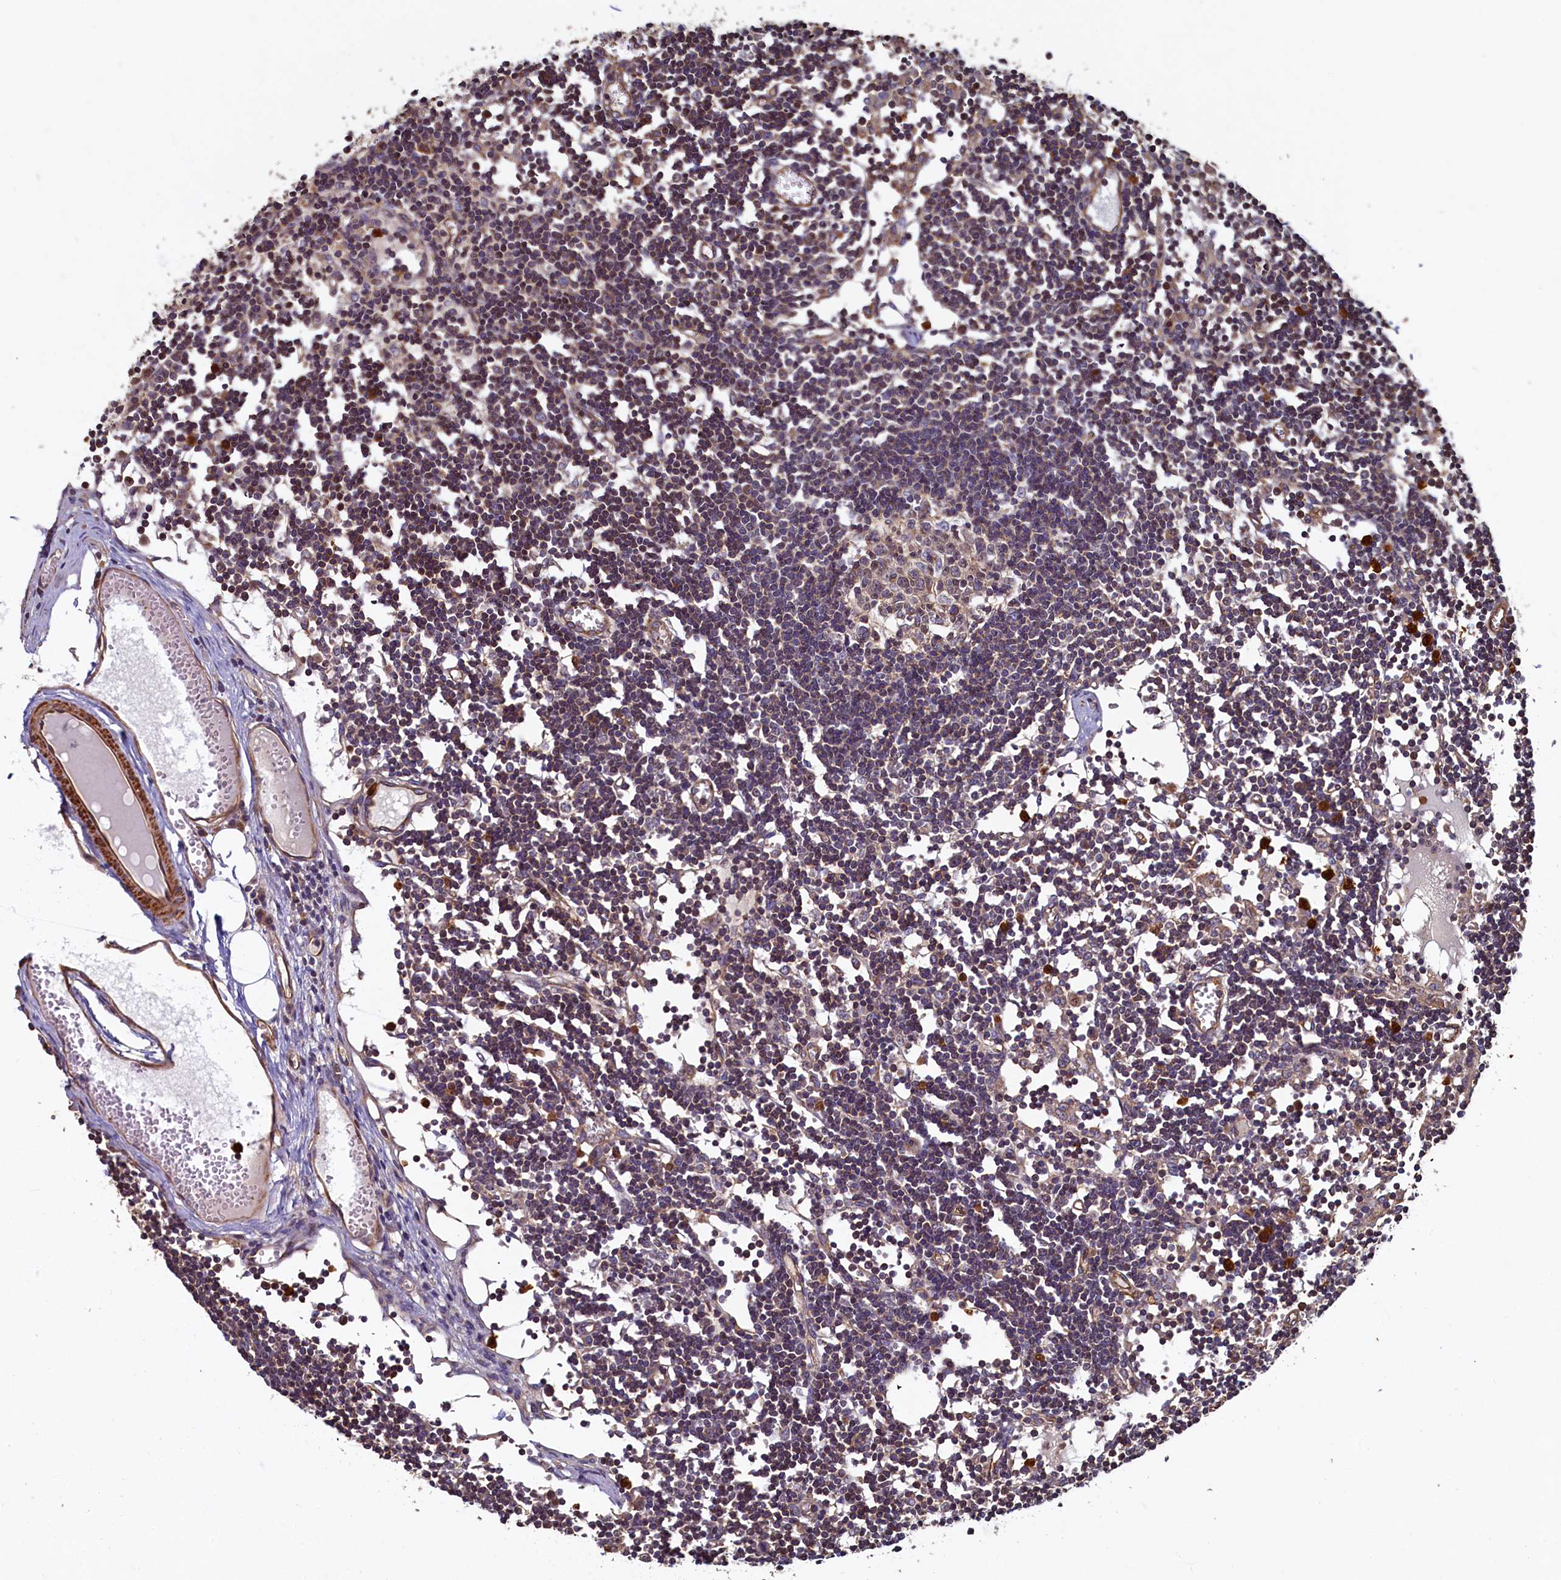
{"staining": {"intensity": "weak", "quantity": "25%-75%", "location": "cytoplasmic/membranous"}, "tissue": "lymph node", "cell_type": "Germinal center cells", "image_type": "normal", "snomed": [{"axis": "morphology", "description": "Normal tissue, NOS"}, {"axis": "topography", "description": "Lymph node"}], "caption": "Immunohistochemistry (DAB) staining of unremarkable lymph node demonstrates weak cytoplasmic/membranous protein expression in approximately 25%-75% of germinal center cells. The staining is performed using DAB (3,3'-diaminobenzidine) brown chromogen to label protein expression. The nuclei are counter-stained blue using hematoxylin.", "gene": "CCDC102B", "patient": {"sex": "female", "age": 11}}